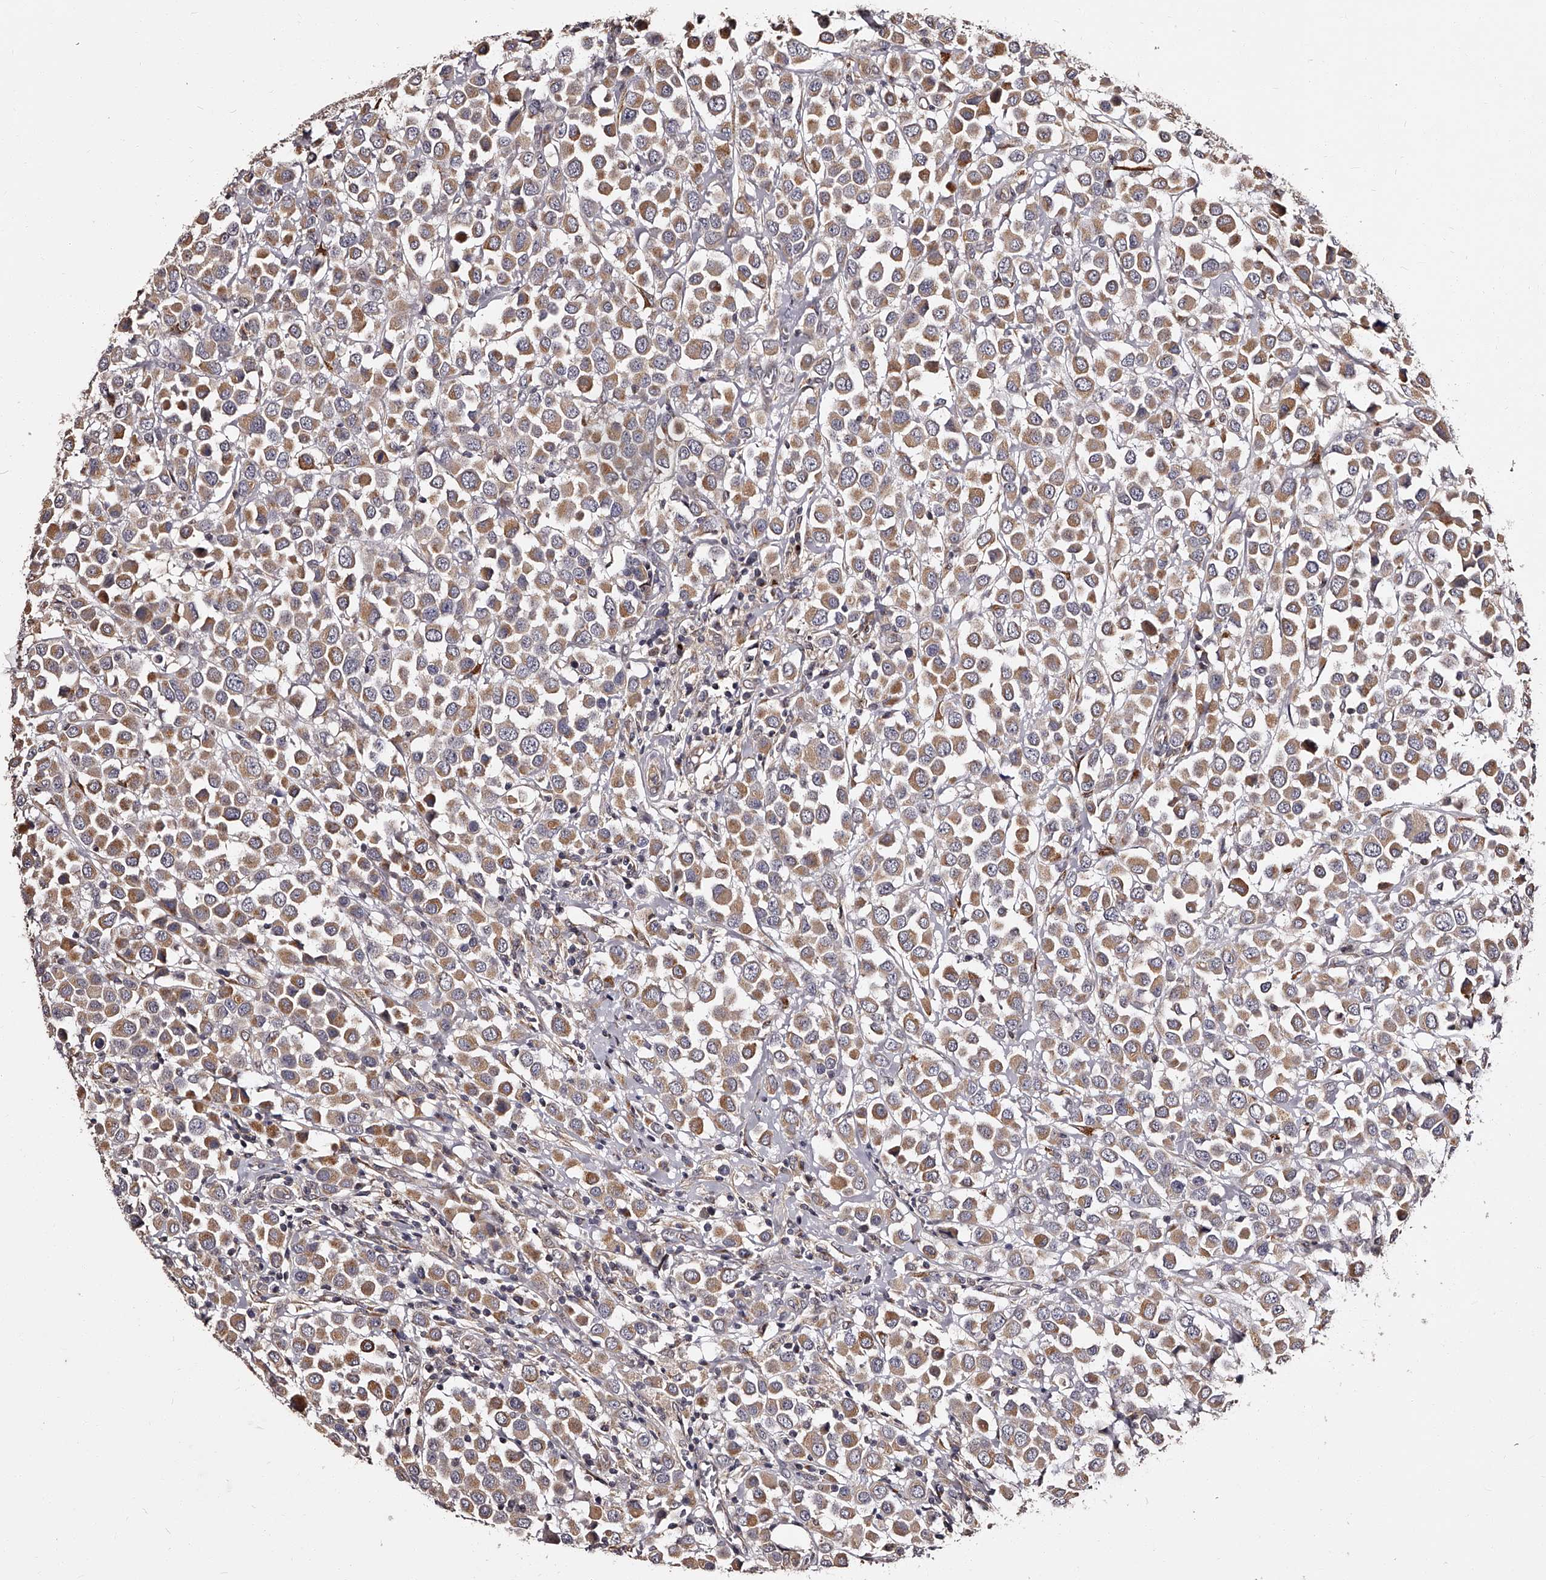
{"staining": {"intensity": "moderate", "quantity": ">75%", "location": "cytoplasmic/membranous"}, "tissue": "breast cancer", "cell_type": "Tumor cells", "image_type": "cancer", "snomed": [{"axis": "morphology", "description": "Duct carcinoma"}, {"axis": "topography", "description": "Breast"}], "caption": "Brown immunohistochemical staining in breast cancer displays moderate cytoplasmic/membranous expression in approximately >75% of tumor cells. Immunohistochemistry stains the protein of interest in brown and the nuclei are stained blue.", "gene": "RSC1A1", "patient": {"sex": "female", "age": 61}}